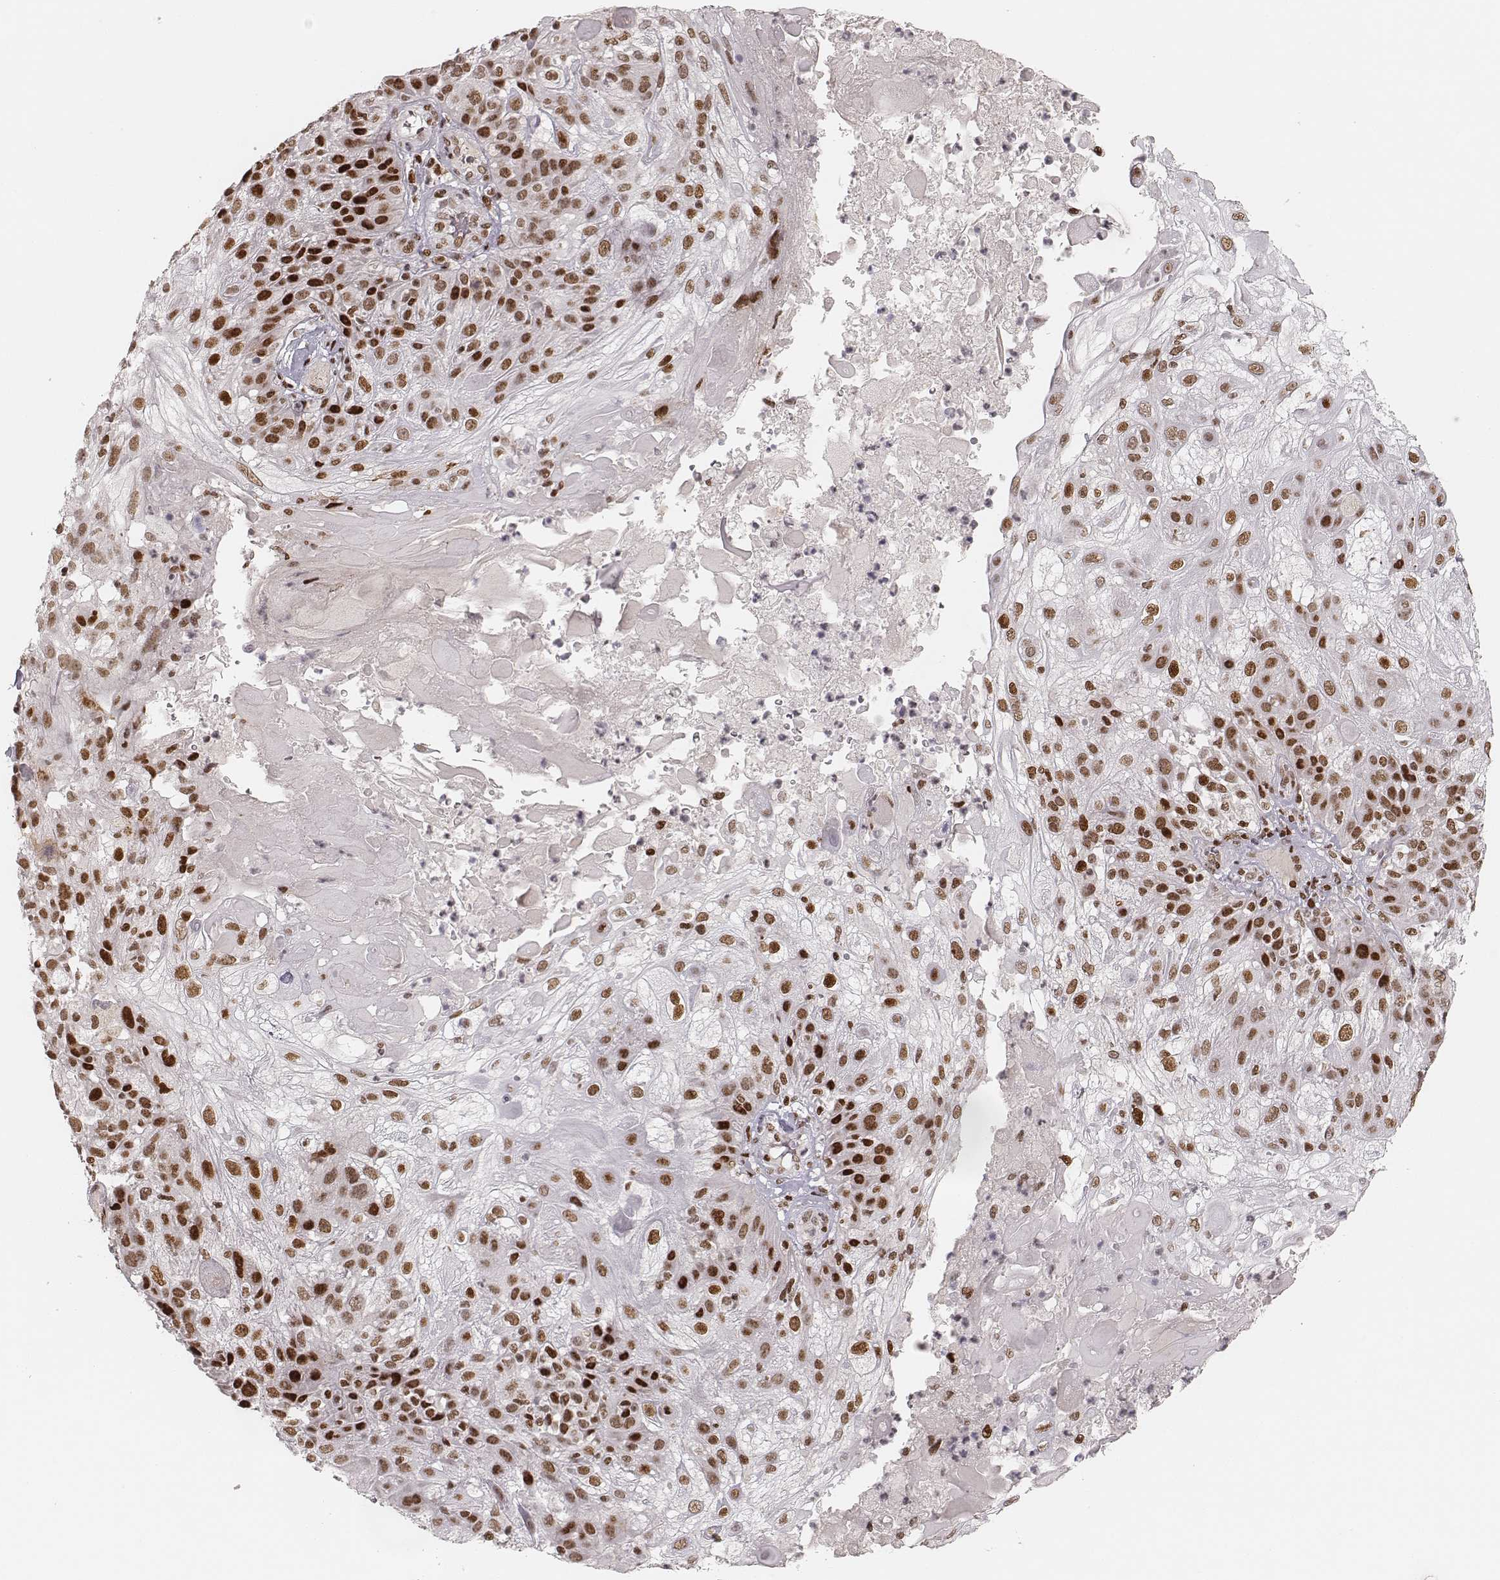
{"staining": {"intensity": "strong", "quantity": ">75%", "location": "nuclear"}, "tissue": "skin cancer", "cell_type": "Tumor cells", "image_type": "cancer", "snomed": [{"axis": "morphology", "description": "Normal tissue, NOS"}, {"axis": "morphology", "description": "Squamous cell carcinoma, NOS"}, {"axis": "topography", "description": "Skin"}], "caption": "About >75% of tumor cells in squamous cell carcinoma (skin) exhibit strong nuclear protein expression as visualized by brown immunohistochemical staining.", "gene": "HNRNPC", "patient": {"sex": "female", "age": 83}}